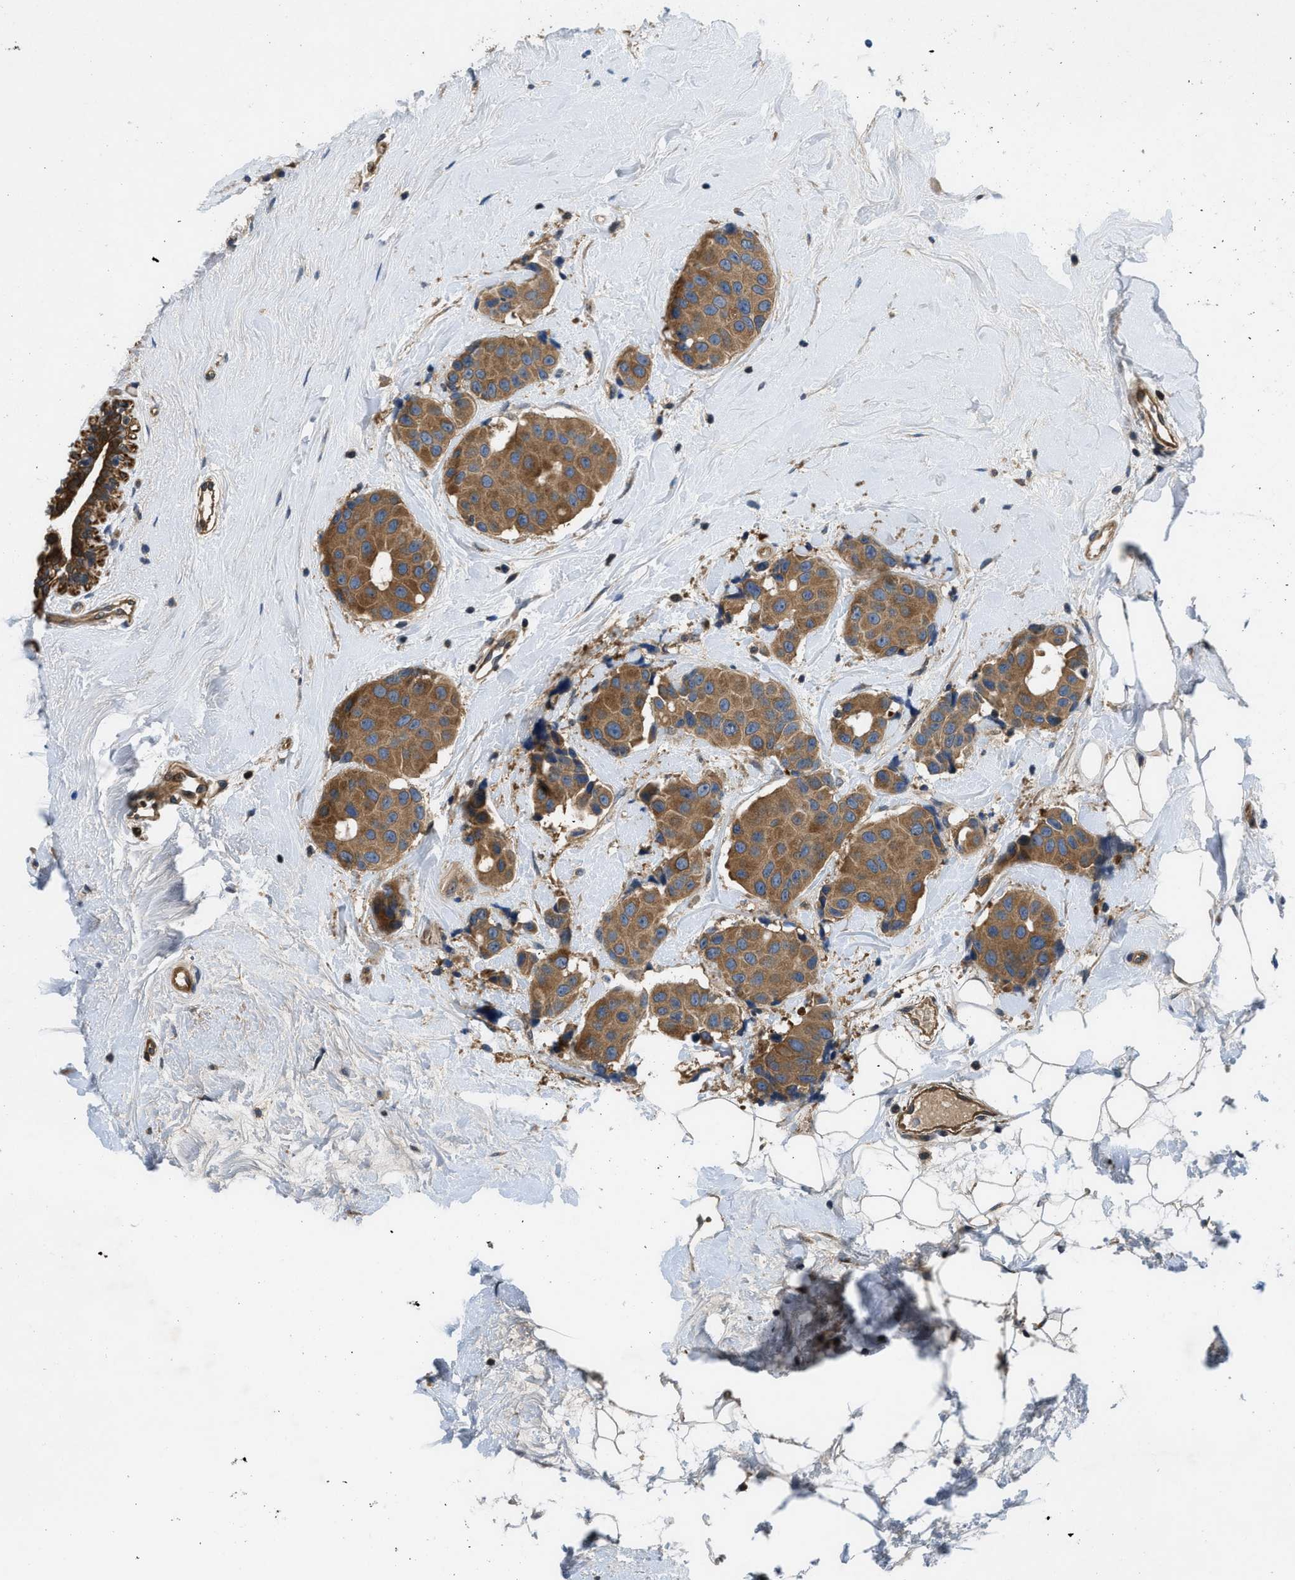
{"staining": {"intensity": "strong", "quantity": ">75%", "location": "cytoplasmic/membranous"}, "tissue": "breast cancer", "cell_type": "Tumor cells", "image_type": "cancer", "snomed": [{"axis": "morphology", "description": "Normal tissue, NOS"}, {"axis": "morphology", "description": "Duct carcinoma"}, {"axis": "topography", "description": "Breast"}], "caption": "This is a micrograph of immunohistochemistry staining of breast infiltrating ductal carcinoma, which shows strong staining in the cytoplasmic/membranous of tumor cells.", "gene": "GPR31", "patient": {"sex": "female", "age": 39}}